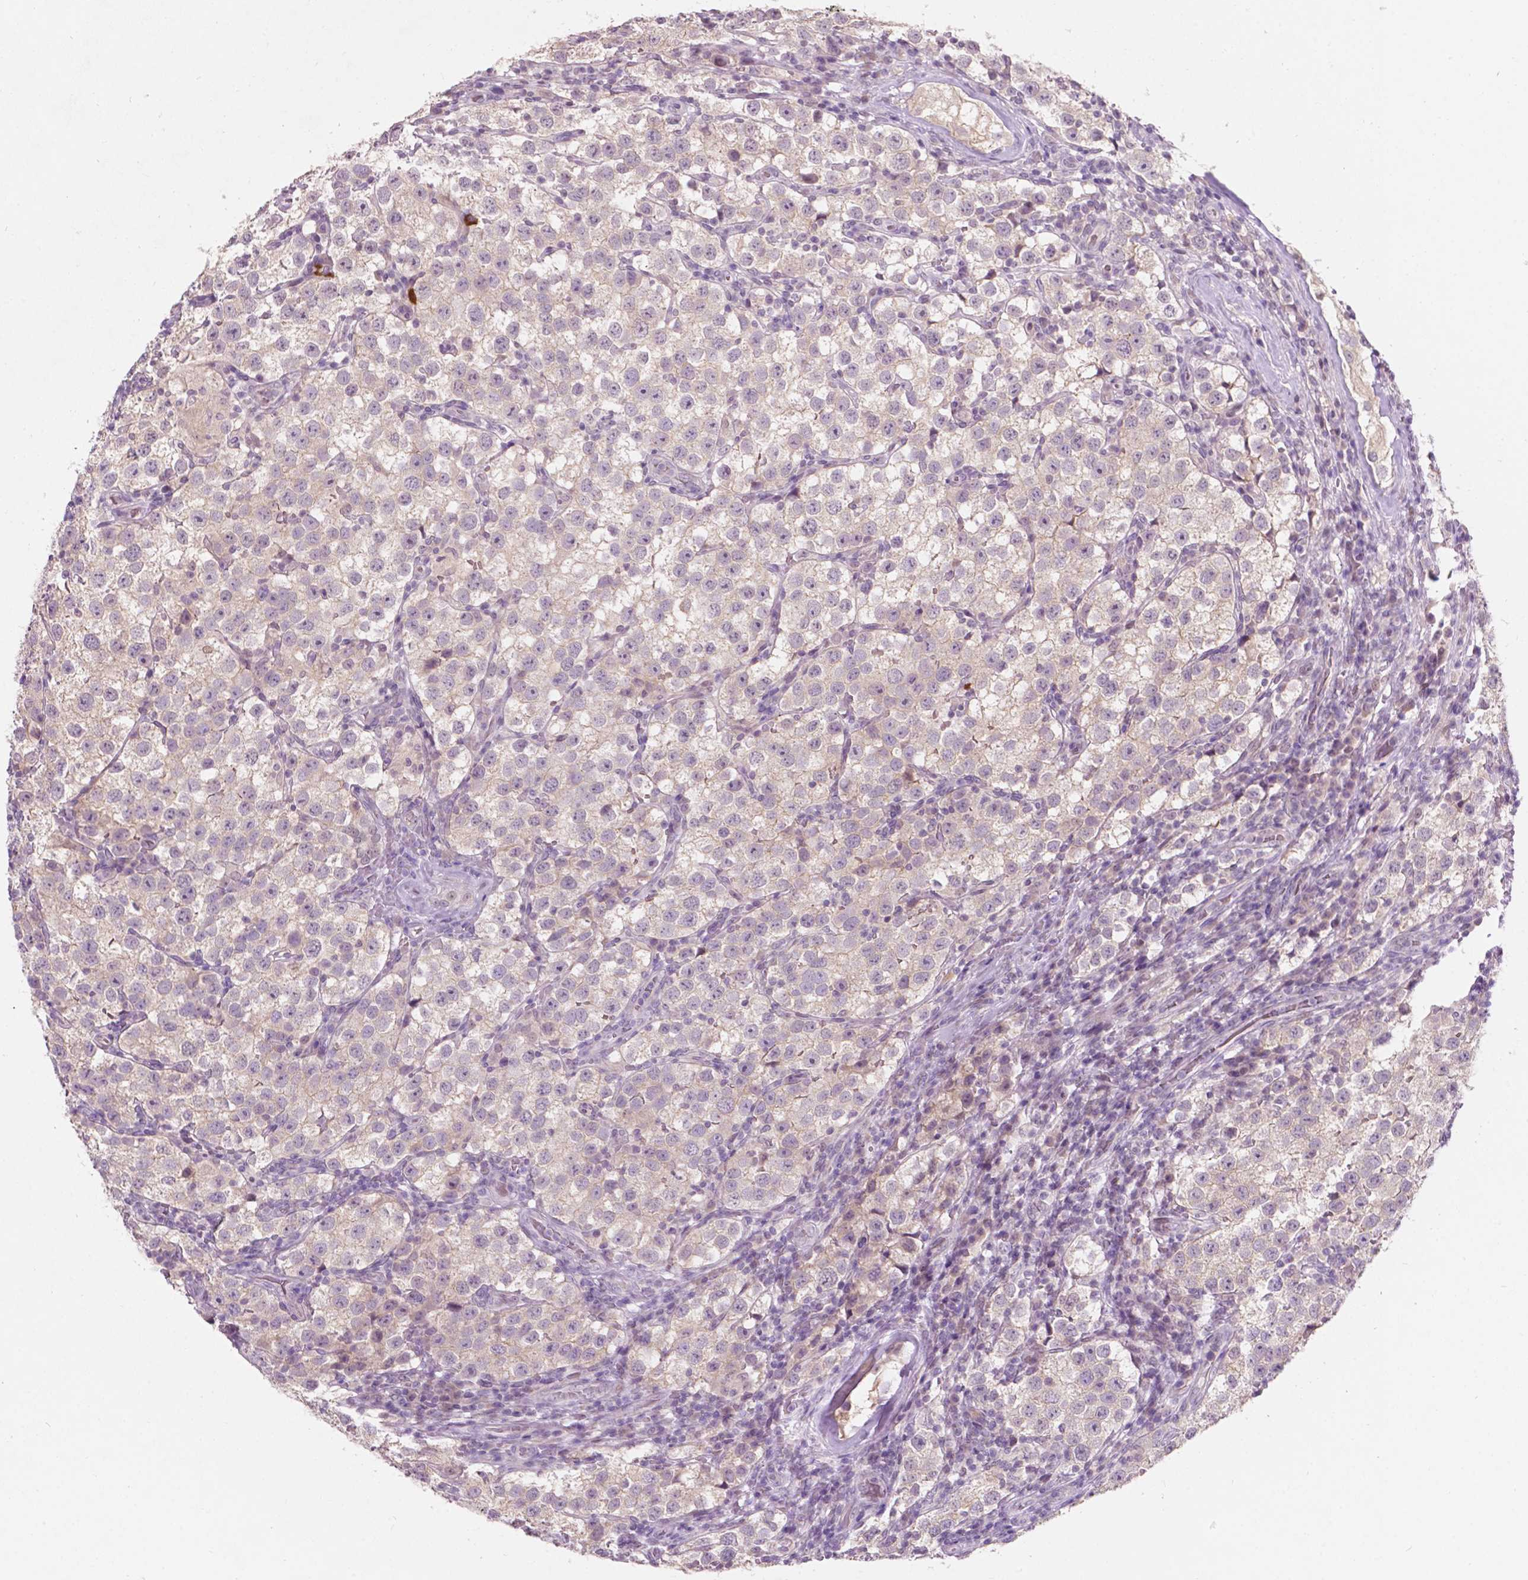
{"staining": {"intensity": "negative", "quantity": "none", "location": "none"}, "tissue": "testis cancer", "cell_type": "Tumor cells", "image_type": "cancer", "snomed": [{"axis": "morphology", "description": "Seminoma, NOS"}, {"axis": "topography", "description": "Testis"}], "caption": "A photomicrograph of human testis cancer is negative for staining in tumor cells.", "gene": "TM6SF2", "patient": {"sex": "male", "age": 37}}